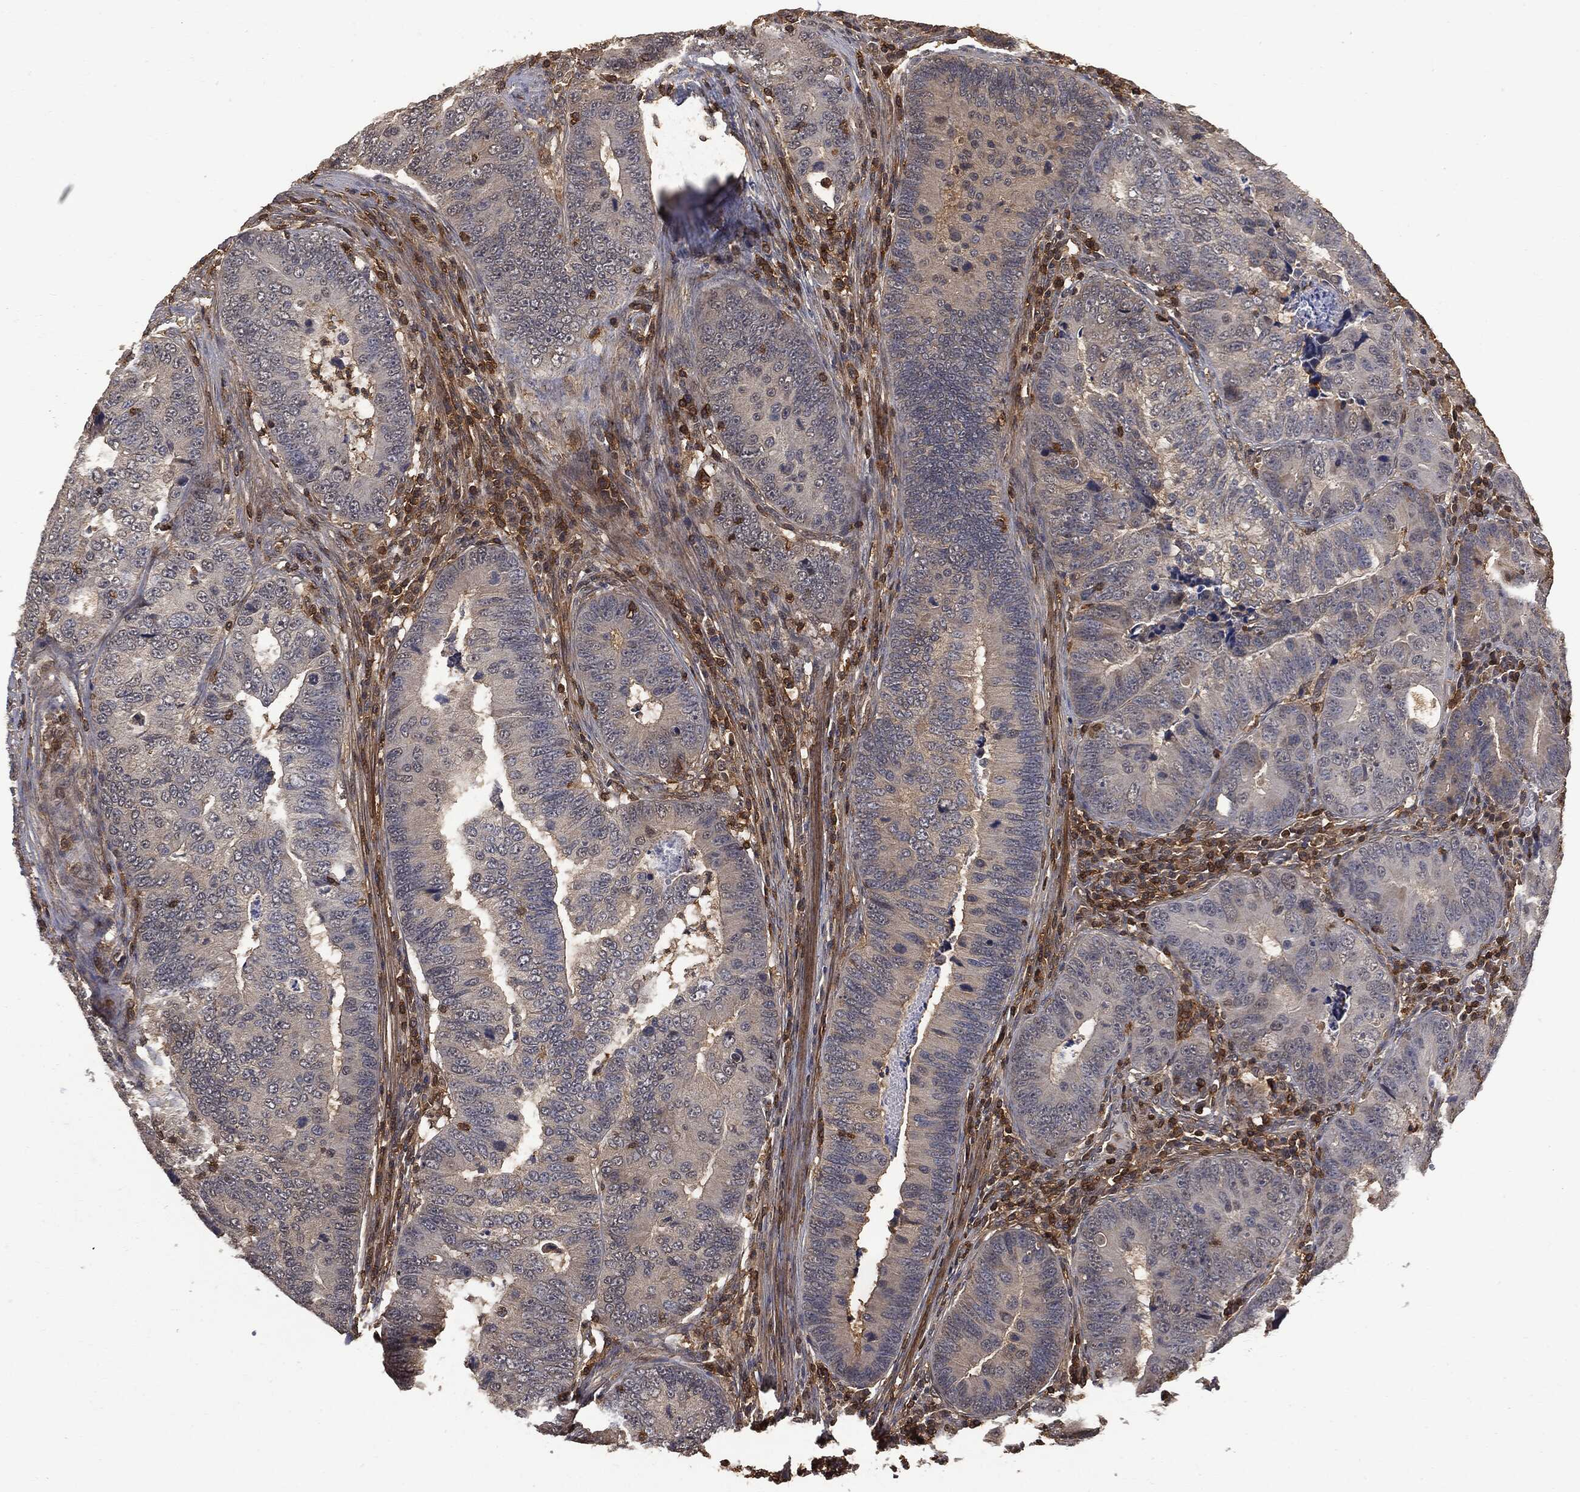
{"staining": {"intensity": "negative", "quantity": "none", "location": "none"}, "tissue": "colorectal cancer", "cell_type": "Tumor cells", "image_type": "cancer", "snomed": [{"axis": "morphology", "description": "Adenocarcinoma, NOS"}, {"axis": "topography", "description": "Colon"}], "caption": "An immunohistochemistry (IHC) photomicrograph of colorectal cancer is shown. There is no staining in tumor cells of colorectal cancer.", "gene": "PSMB10", "patient": {"sex": "female", "age": 72}}